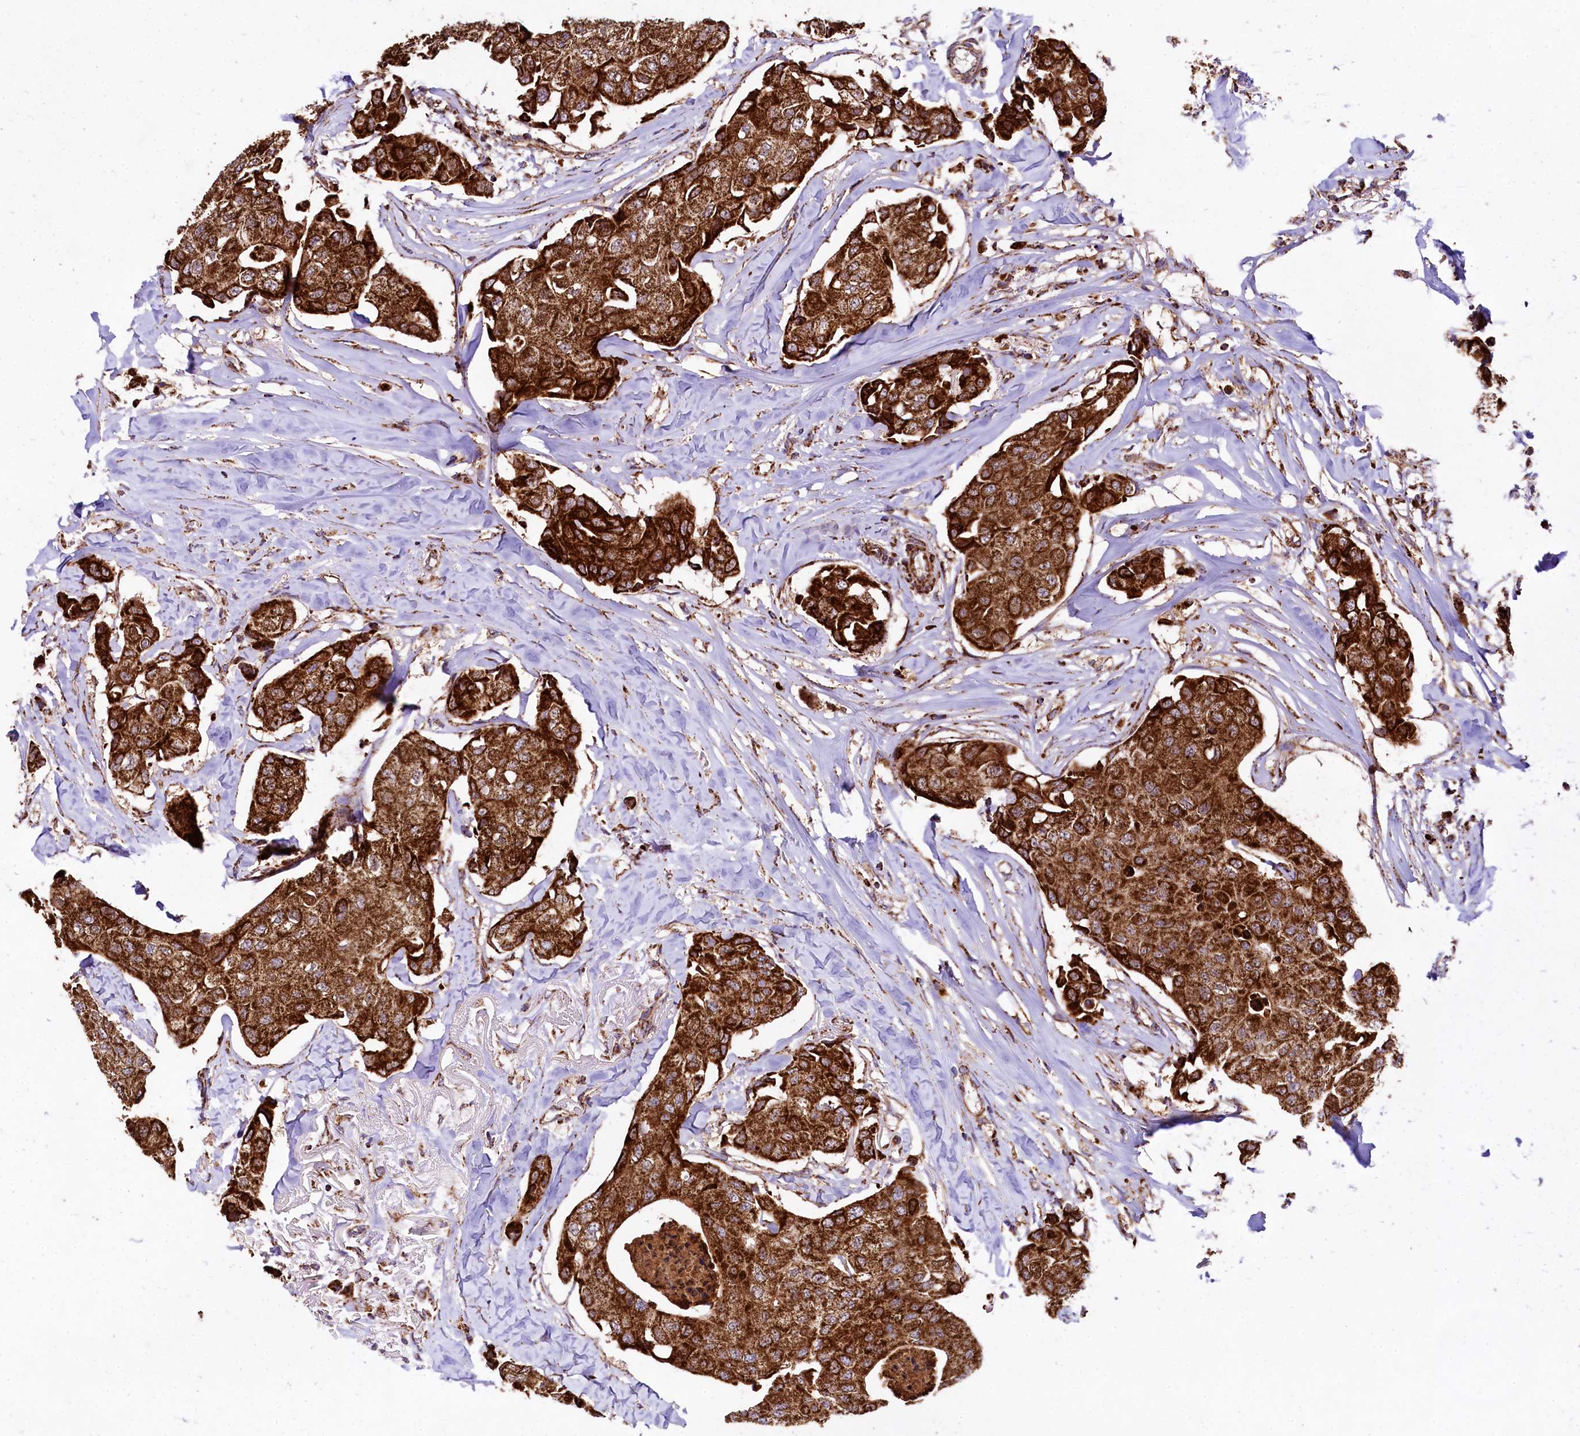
{"staining": {"intensity": "strong", "quantity": ">75%", "location": "cytoplasmic/membranous"}, "tissue": "breast cancer", "cell_type": "Tumor cells", "image_type": "cancer", "snomed": [{"axis": "morphology", "description": "Duct carcinoma"}, {"axis": "topography", "description": "Breast"}], "caption": "Brown immunohistochemical staining in breast cancer (invasive ductal carcinoma) demonstrates strong cytoplasmic/membranous staining in approximately >75% of tumor cells. (brown staining indicates protein expression, while blue staining denotes nuclei).", "gene": "CLYBL", "patient": {"sex": "female", "age": 80}}